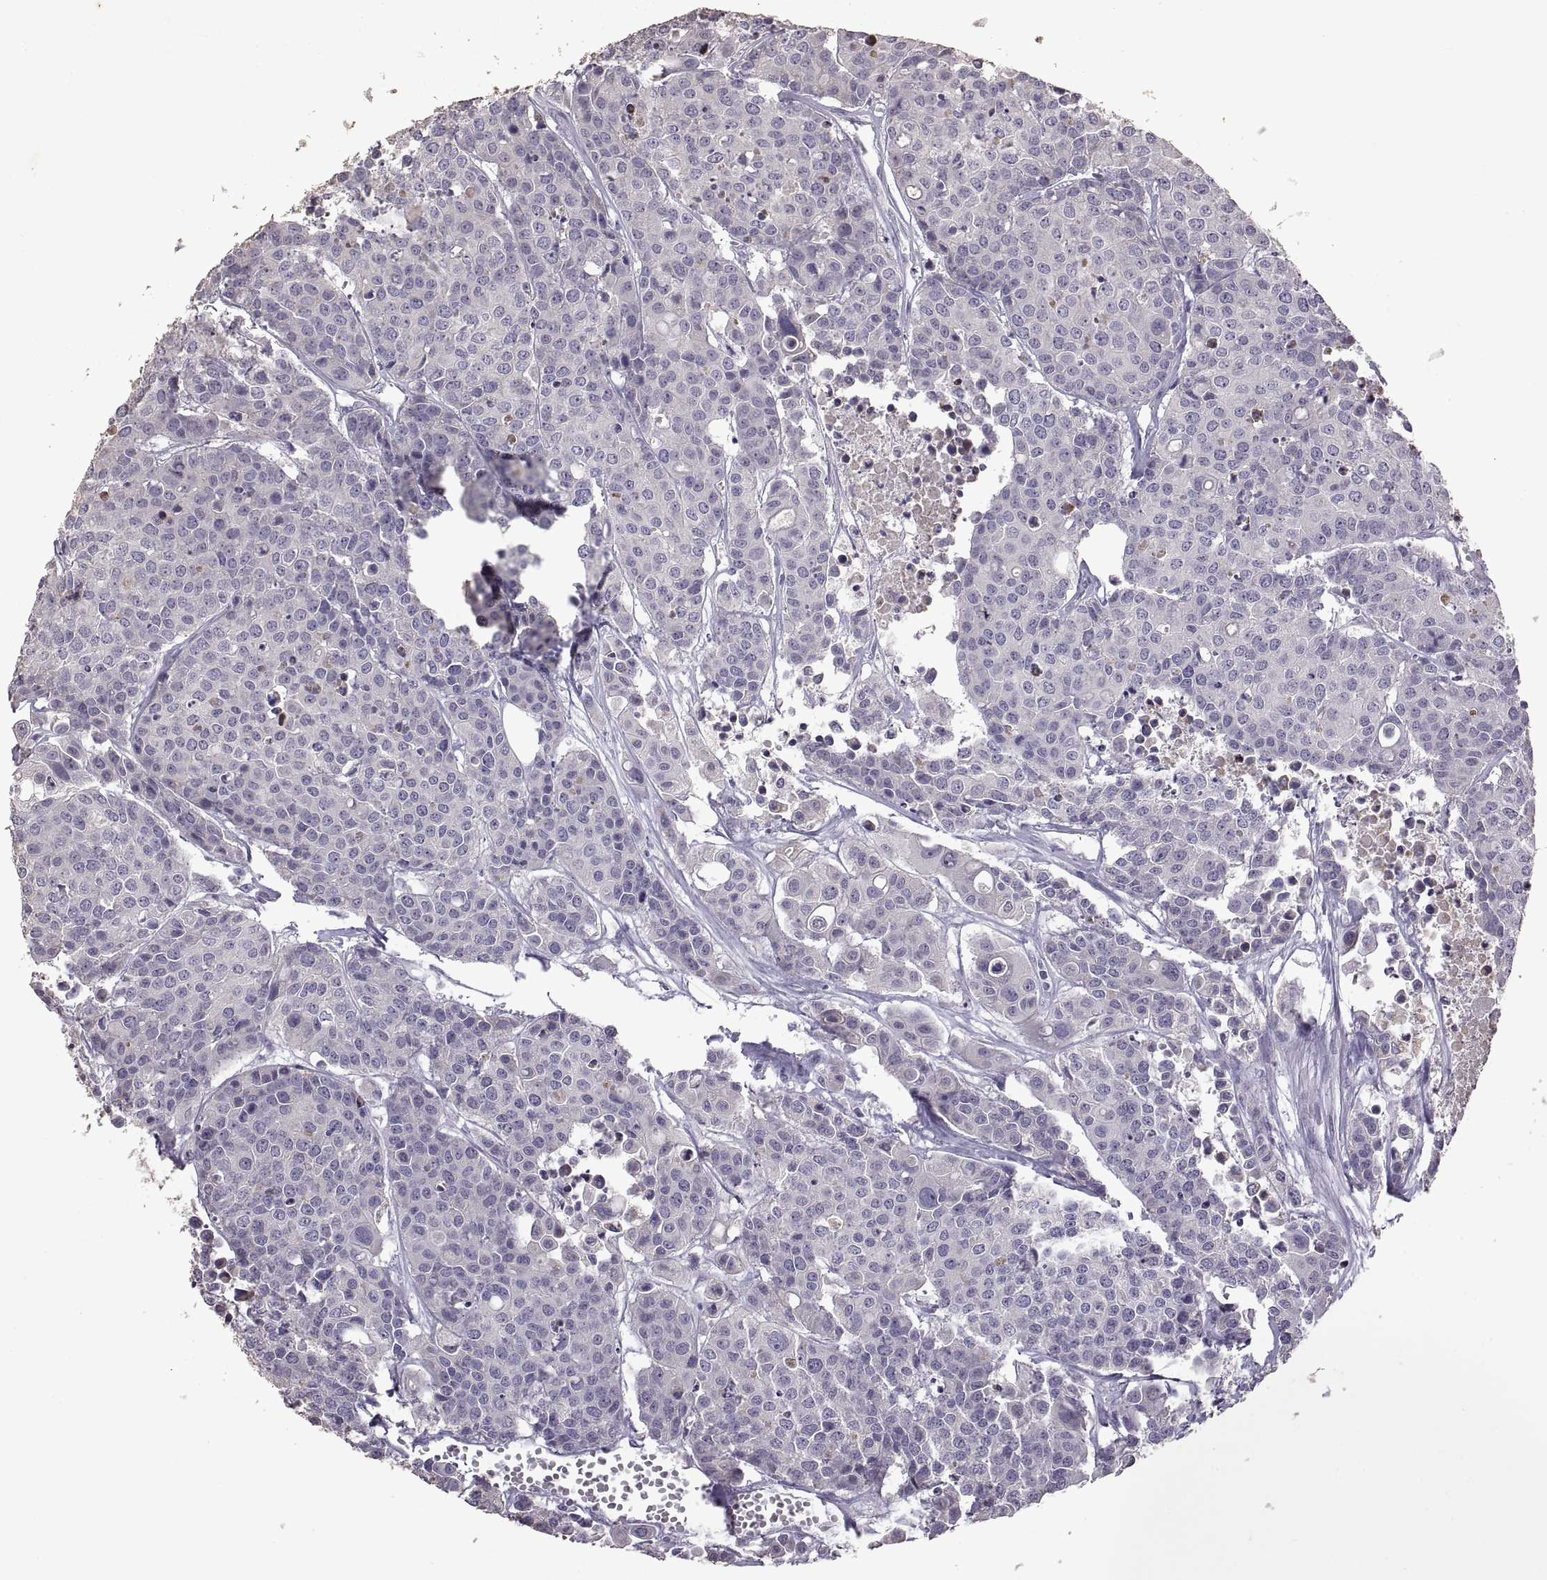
{"staining": {"intensity": "negative", "quantity": "none", "location": "none"}, "tissue": "carcinoid", "cell_type": "Tumor cells", "image_type": "cancer", "snomed": [{"axis": "morphology", "description": "Carcinoid, malignant, NOS"}, {"axis": "topography", "description": "Colon"}], "caption": "This is a histopathology image of IHC staining of carcinoid, which shows no staining in tumor cells. (DAB immunohistochemistry with hematoxylin counter stain).", "gene": "DEFB136", "patient": {"sex": "male", "age": 81}}